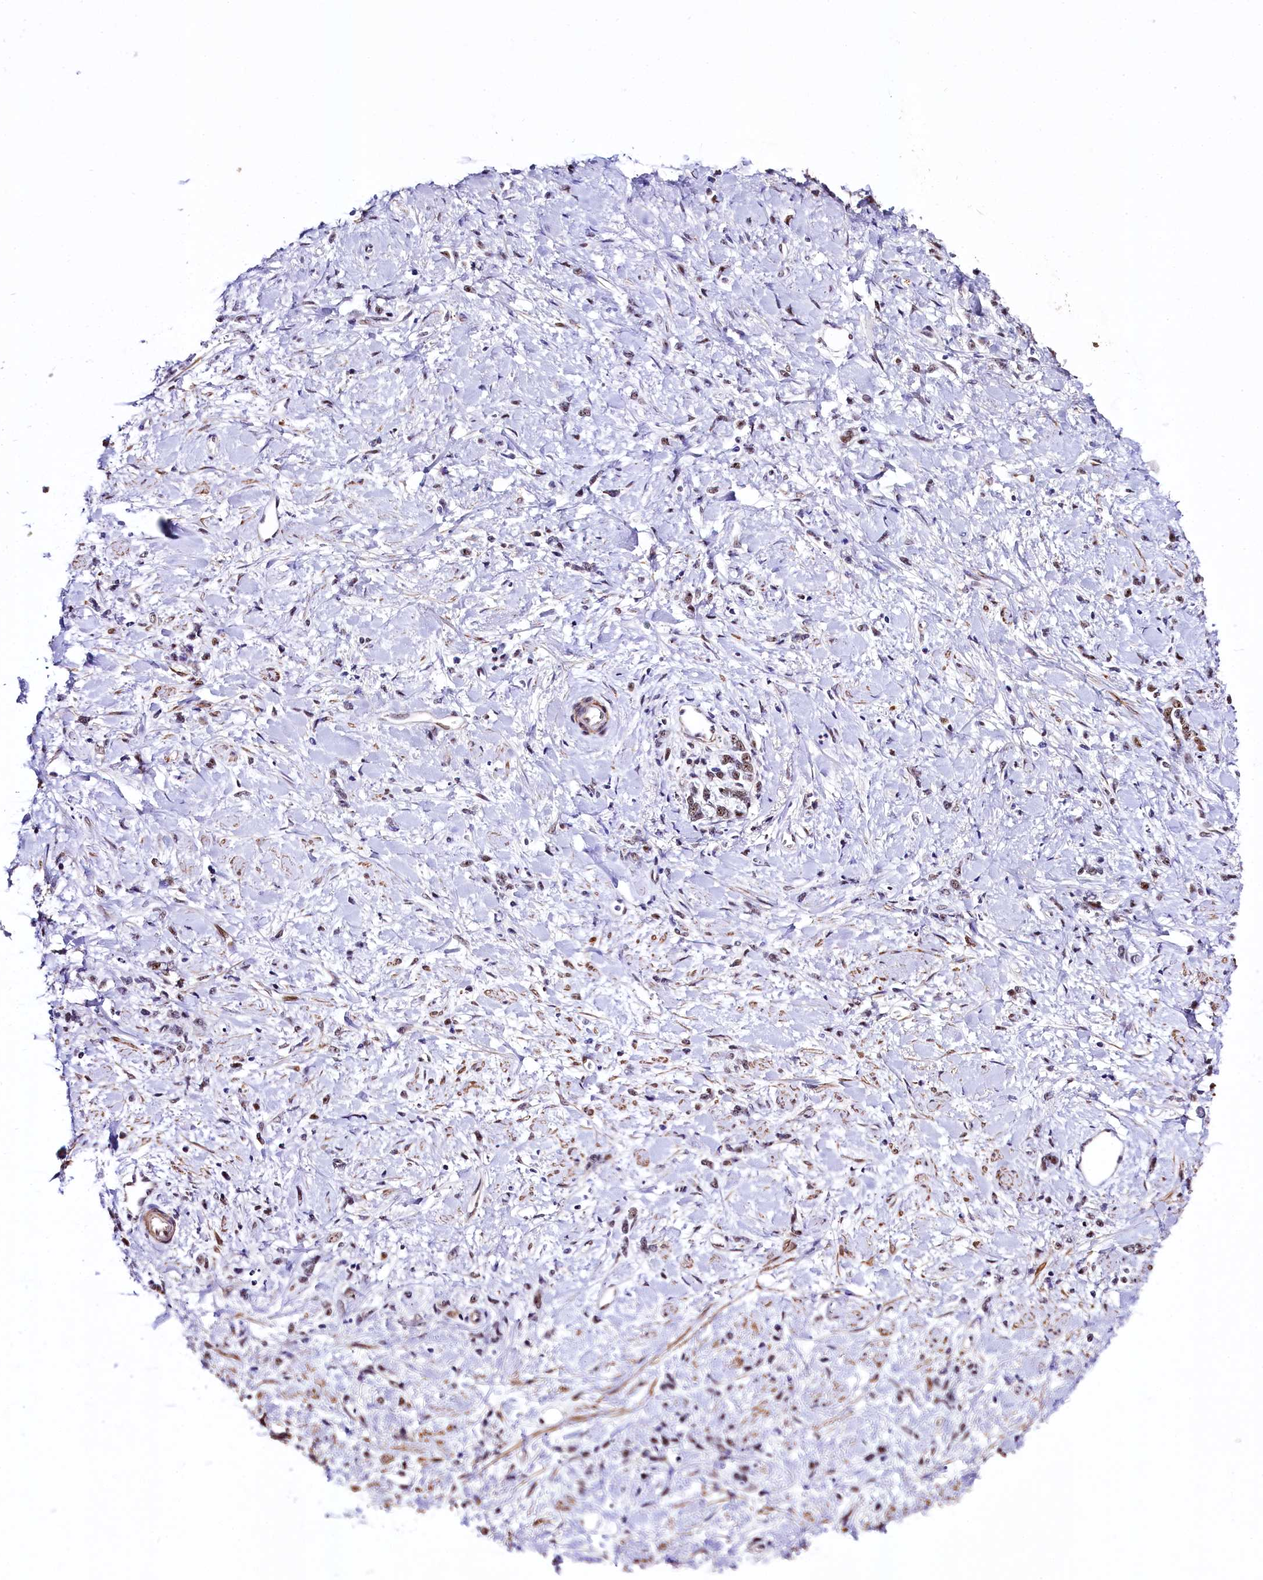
{"staining": {"intensity": "weak", "quantity": ">75%", "location": "nuclear"}, "tissue": "stomach cancer", "cell_type": "Tumor cells", "image_type": "cancer", "snomed": [{"axis": "morphology", "description": "Adenocarcinoma, NOS"}, {"axis": "topography", "description": "Stomach"}], "caption": "Immunohistochemical staining of stomach adenocarcinoma shows low levels of weak nuclear protein positivity in approximately >75% of tumor cells.", "gene": "SAMD10", "patient": {"sex": "female", "age": 60}}